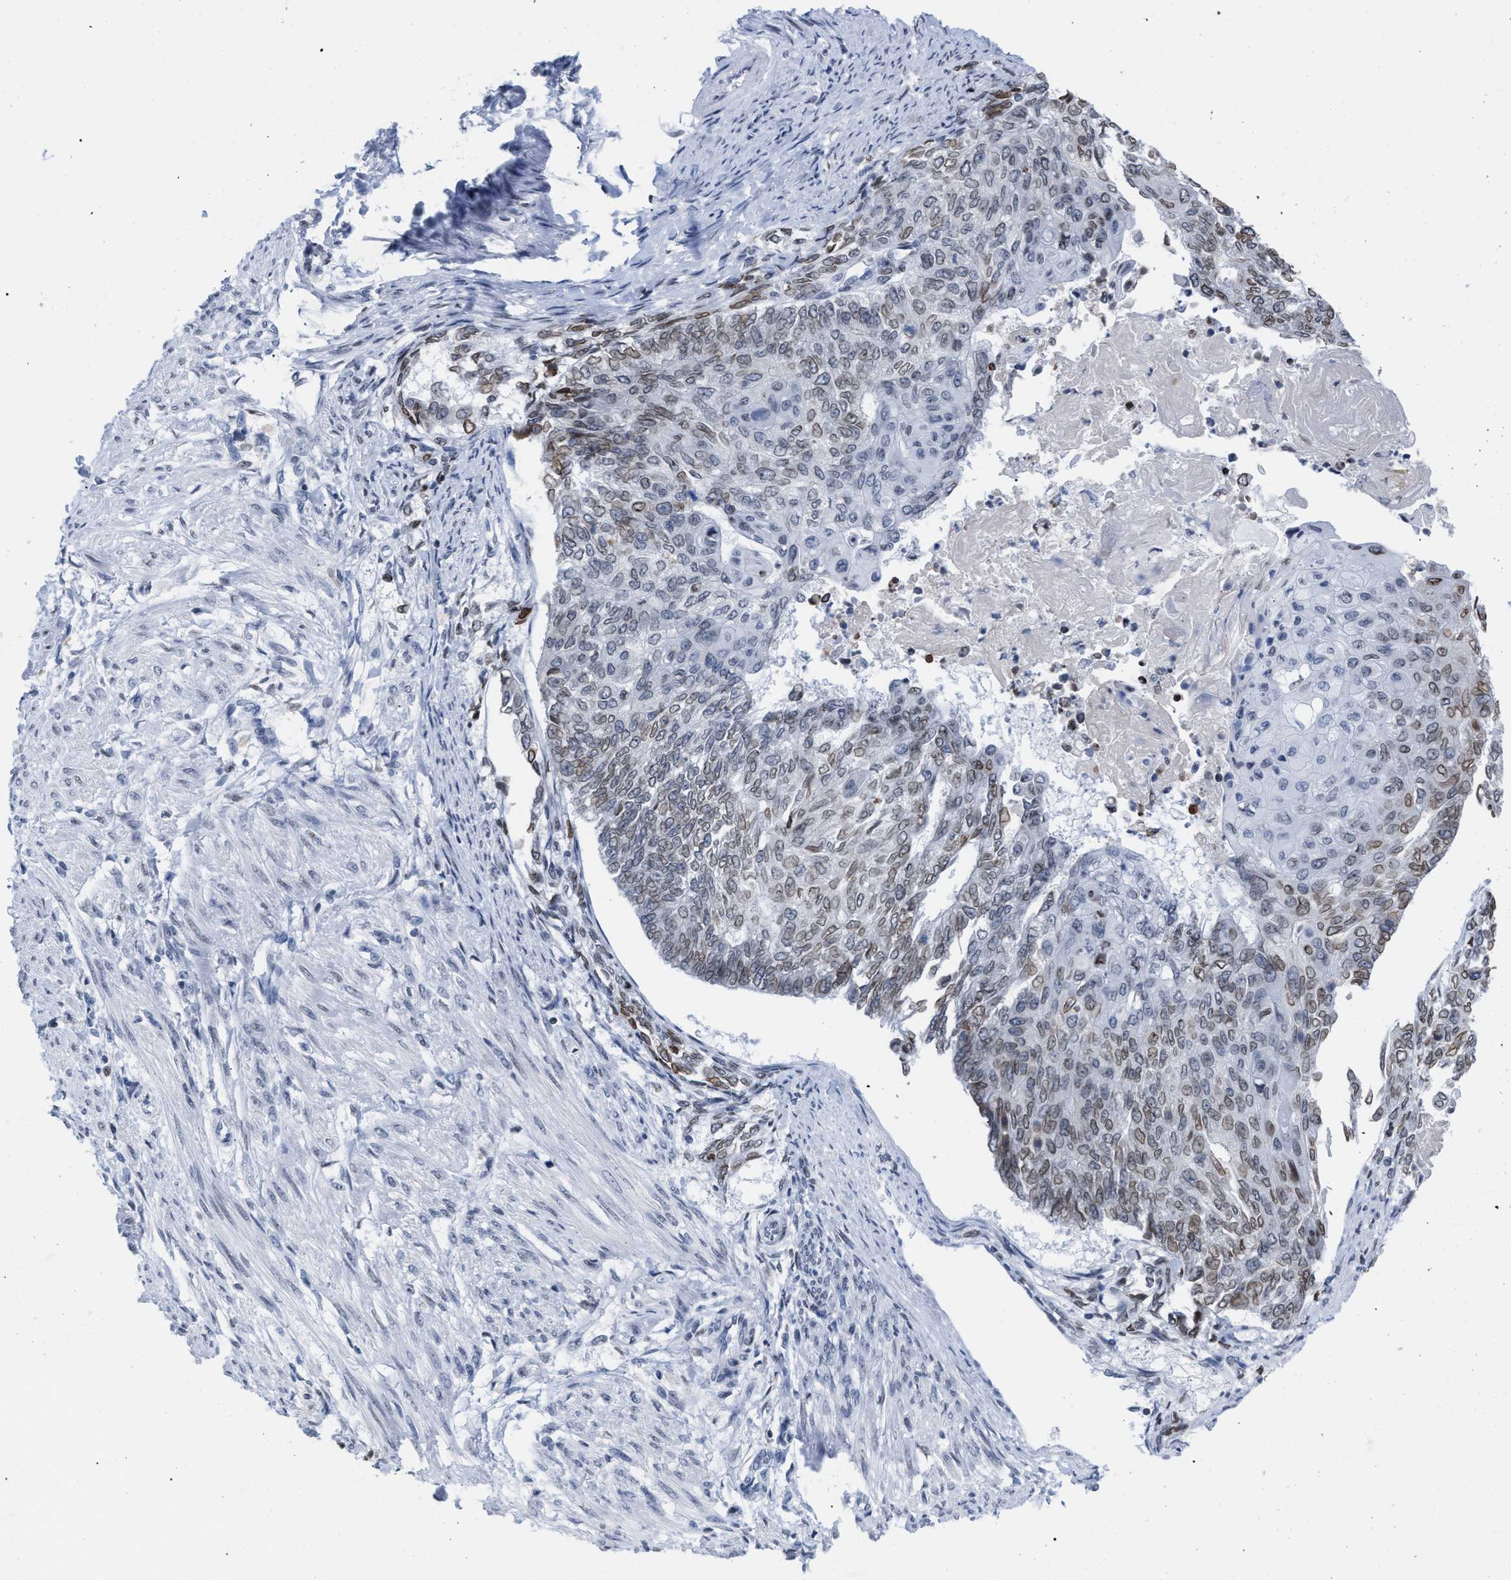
{"staining": {"intensity": "moderate", "quantity": ">75%", "location": "cytoplasmic/membranous,nuclear"}, "tissue": "endometrial cancer", "cell_type": "Tumor cells", "image_type": "cancer", "snomed": [{"axis": "morphology", "description": "Adenocarcinoma, NOS"}, {"axis": "topography", "description": "Endometrium"}], "caption": "Human endometrial cancer stained for a protein (brown) reveals moderate cytoplasmic/membranous and nuclear positive expression in about >75% of tumor cells.", "gene": "TPR", "patient": {"sex": "female", "age": 32}}